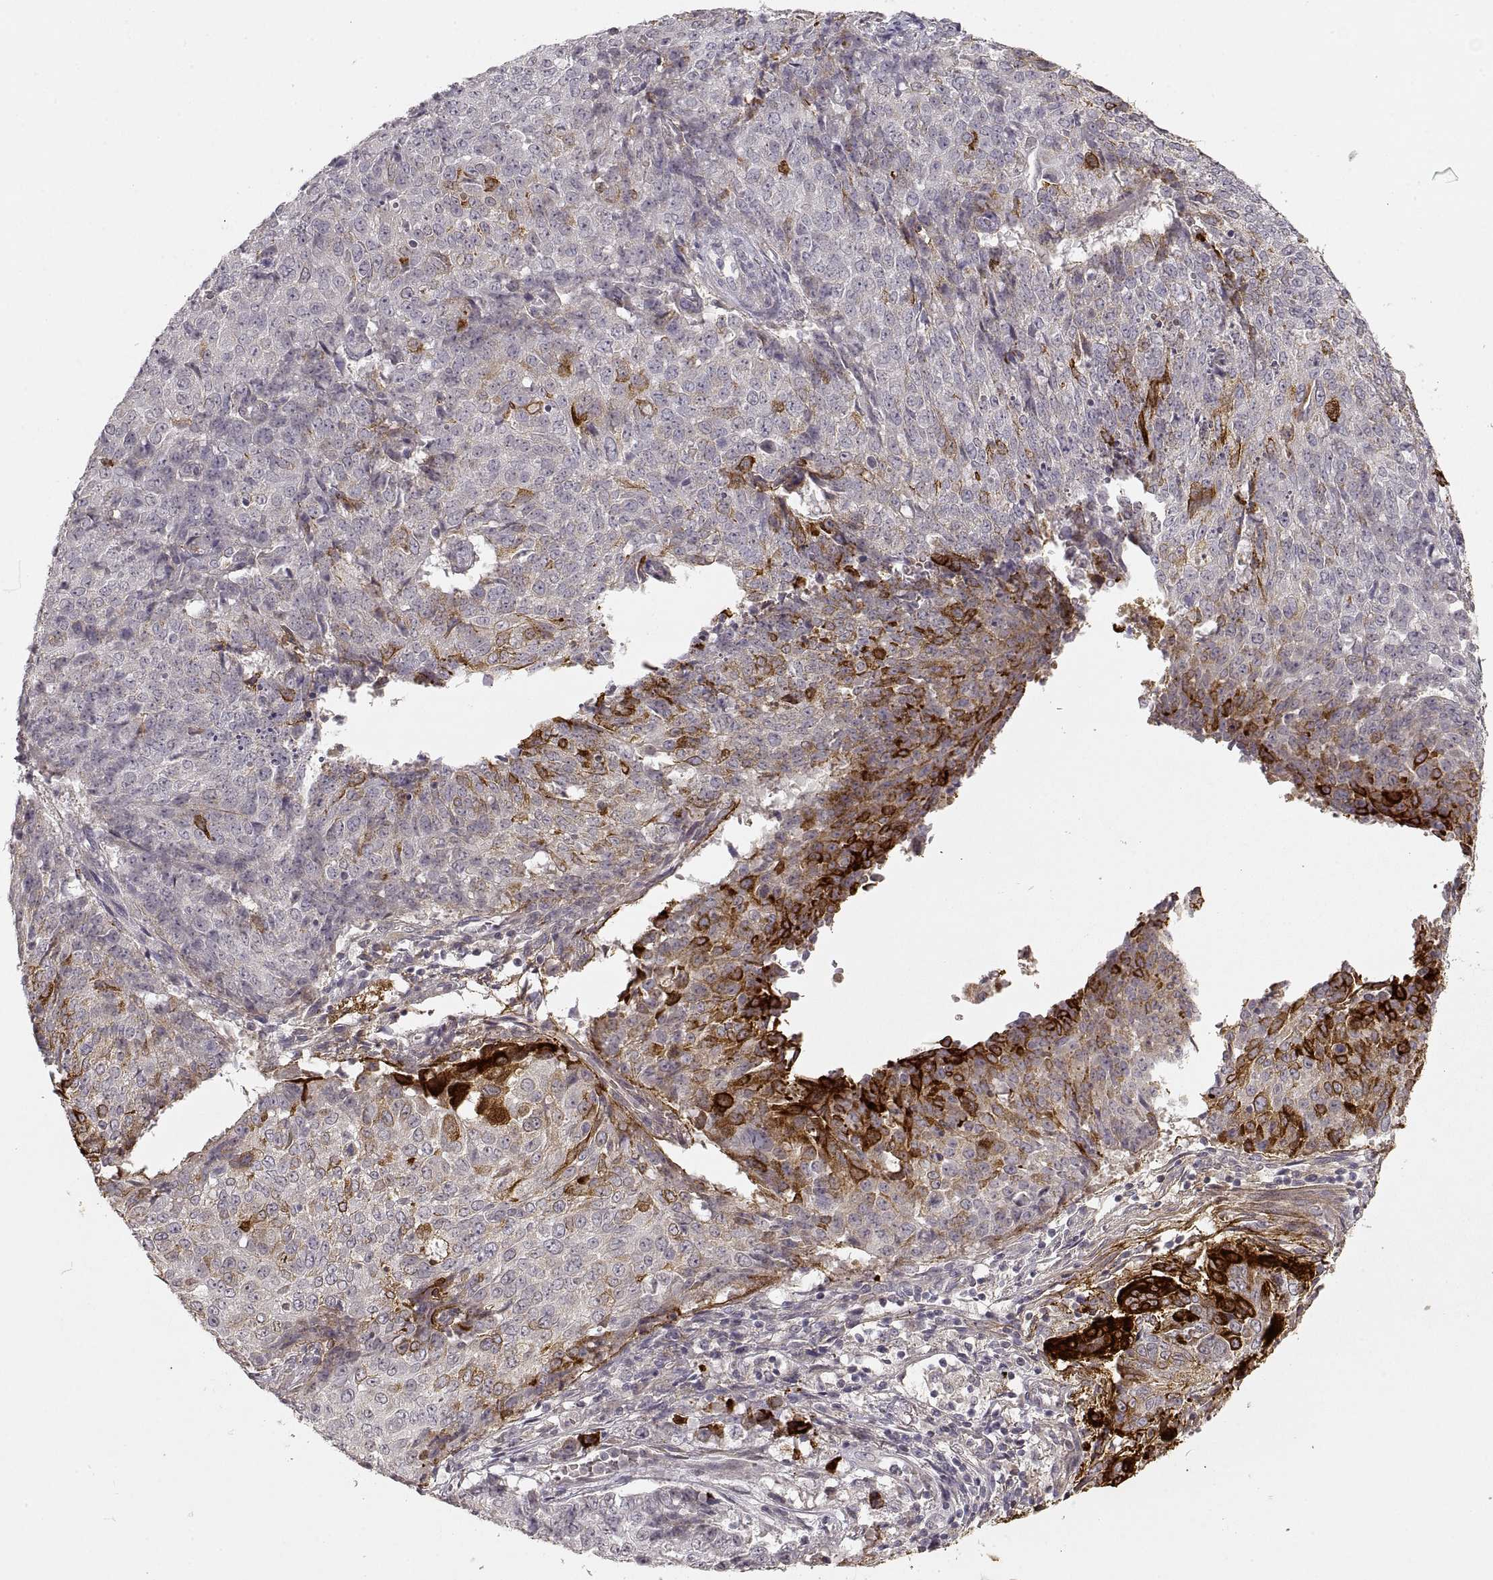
{"staining": {"intensity": "strong", "quantity": "<25%", "location": "cytoplasmic/membranous"}, "tissue": "lung cancer", "cell_type": "Tumor cells", "image_type": "cancer", "snomed": [{"axis": "morphology", "description": "Normal tissue, NOS"}, {"axis": "morphology", "description": "Squamous cell carcinoma, NOS"}, {"axis": "topography", "description": "Bronchus"}, {"axis": "topography", "description": "Lung"}], "caption": "High-power microscopy captured an immunohistochemistry (IHC) micrograph of lung cancer, revealing strong cytoplasmic/membranous staining in approximately <25% of tumor cells.", "gene": "LAMC2", "patient": {"sex": "male", "age": 64}}